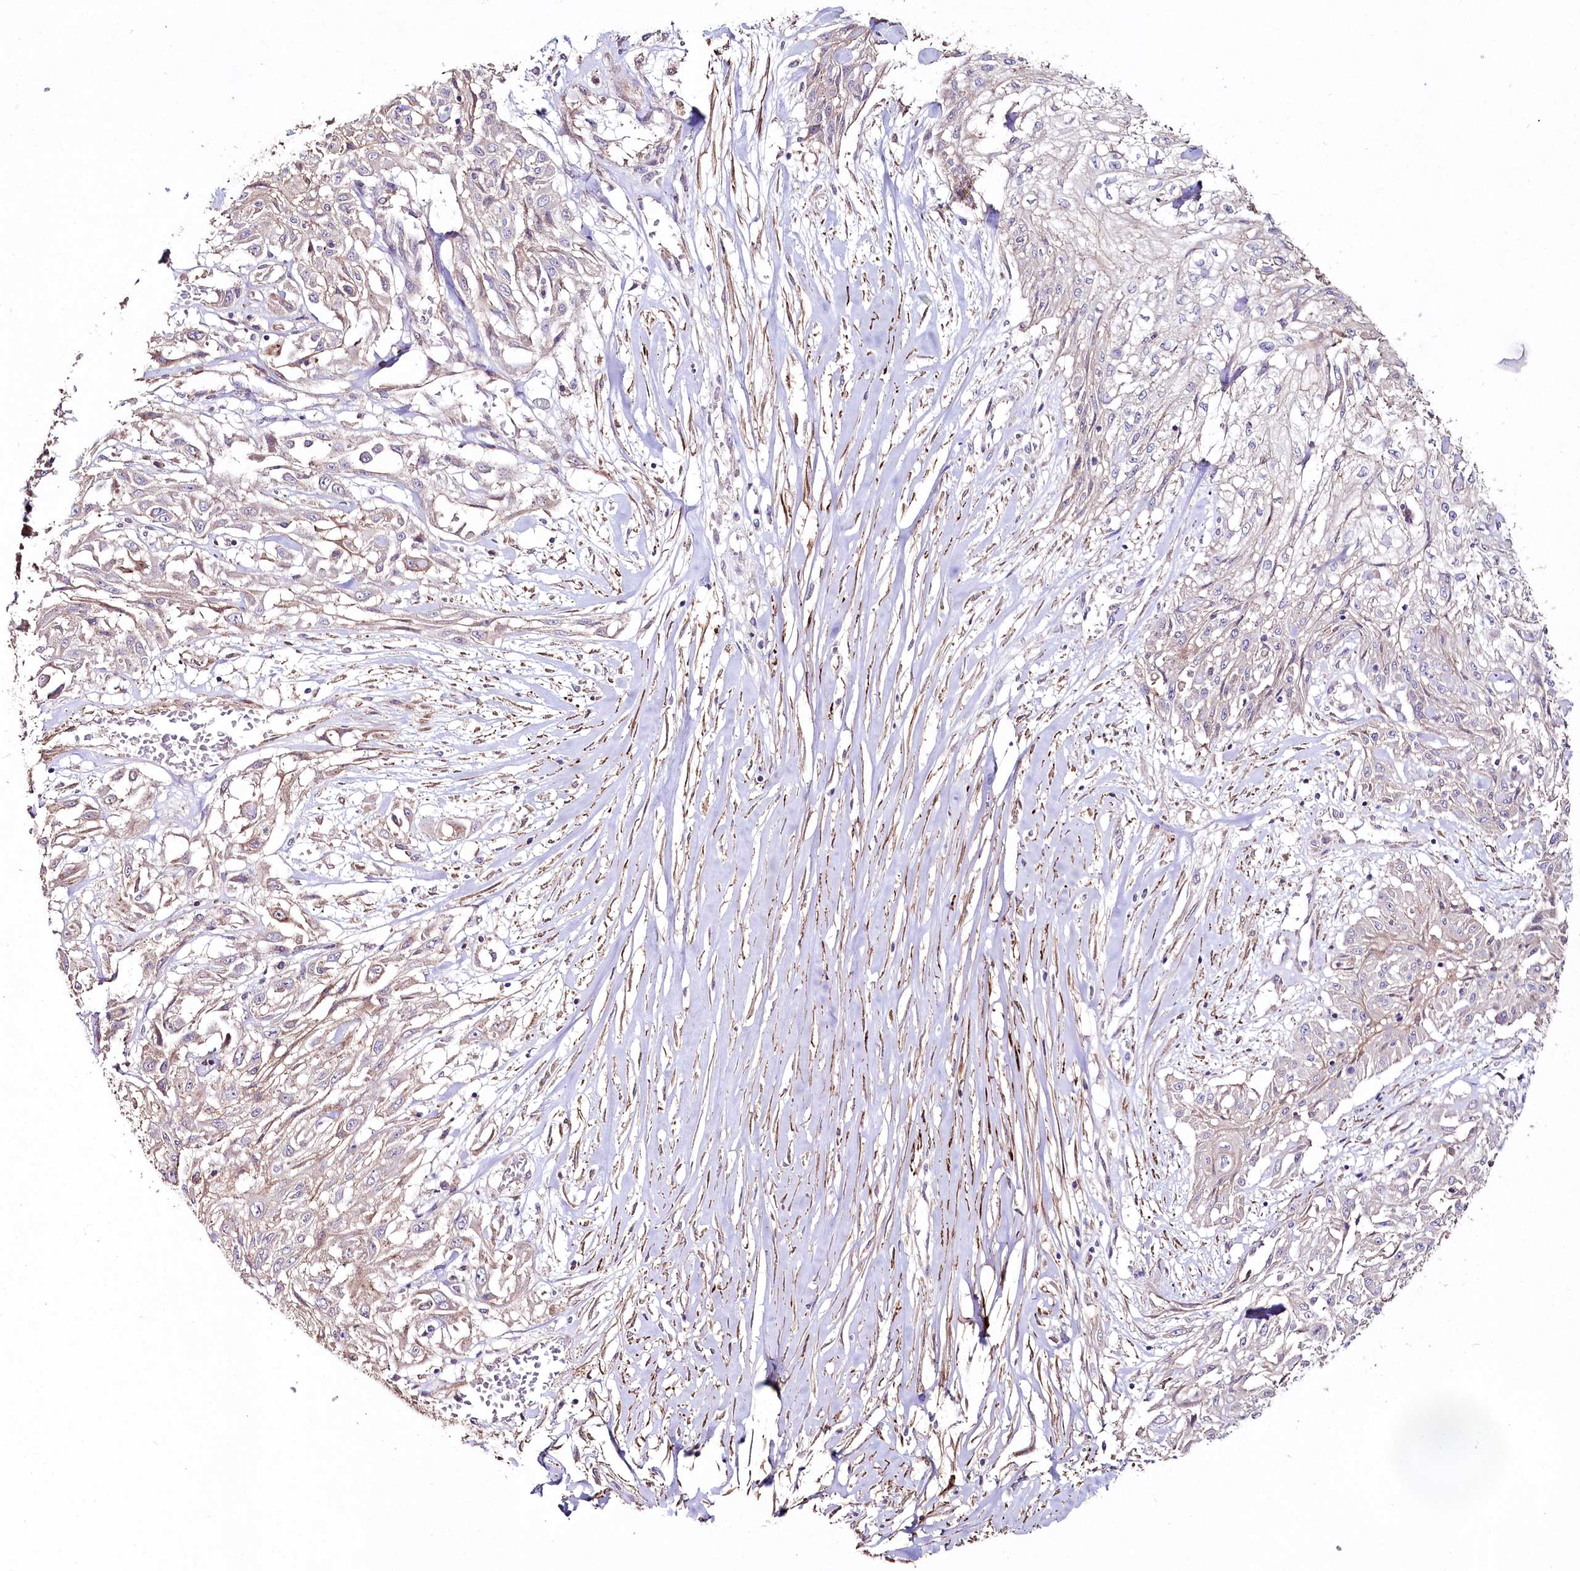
{"staining": {"intensity": "negative", "quantity": "none", "location": "none"}, "tissue": "skin cancer", "cell_type": "Tumor cells", "image_type": "cancer", "snomed": [{"axis": "morphology", "description": "Squamous cell carcinoma, NOS"}, {"axis": "morphology", "description": "Squamous cell carcinoma, metastatic, NOS"}, {"axis": "topography", "description": "Skin"}, {"axis": "topography", "description": "Lymph node"}], "caption": "There is no significant positivity in tumor cells of skin cancer (metastatic squamous cell carcinoma).", "gene": "SUMF1", "patient": {"sex": "male", "age": 75}}